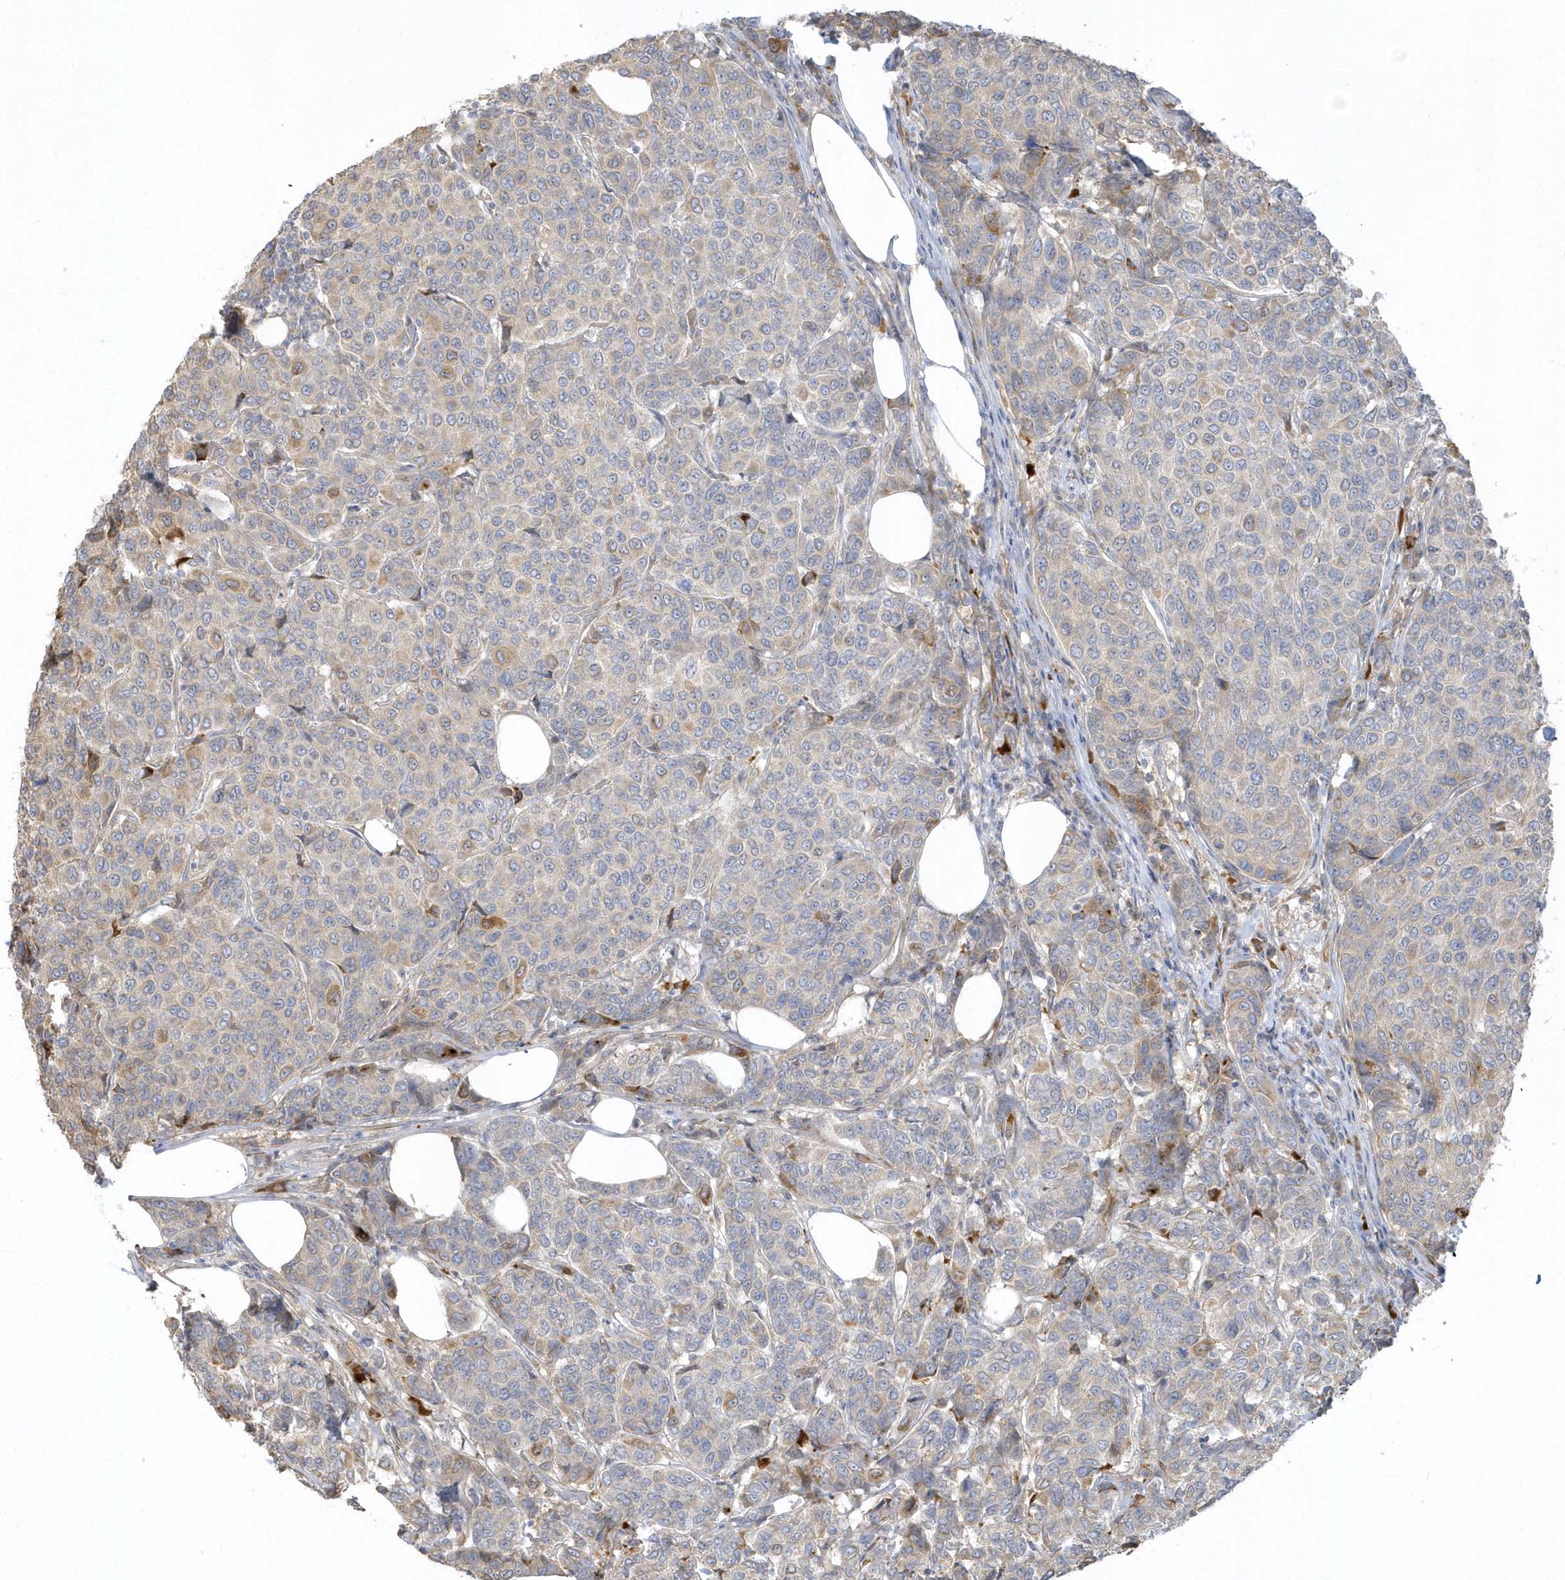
{"staining": {"intensity": "weak", "quantity": "<25%", "location": "cytoplasmic/membranous"}, "tissue": "breast cancer", "cell_type": "Tumor cells", "image_type": "cancer", "snomed": [{"axis": "morphology", "description": "Duct carcinoma"}, {"axis": "topography", "description": "Breast"}], "caption": "Tumor cells are negative for protein expression in human breast intraductal carcinoma.", "gene": "THADA", "patient": {"sex": "female", "age": 55}}